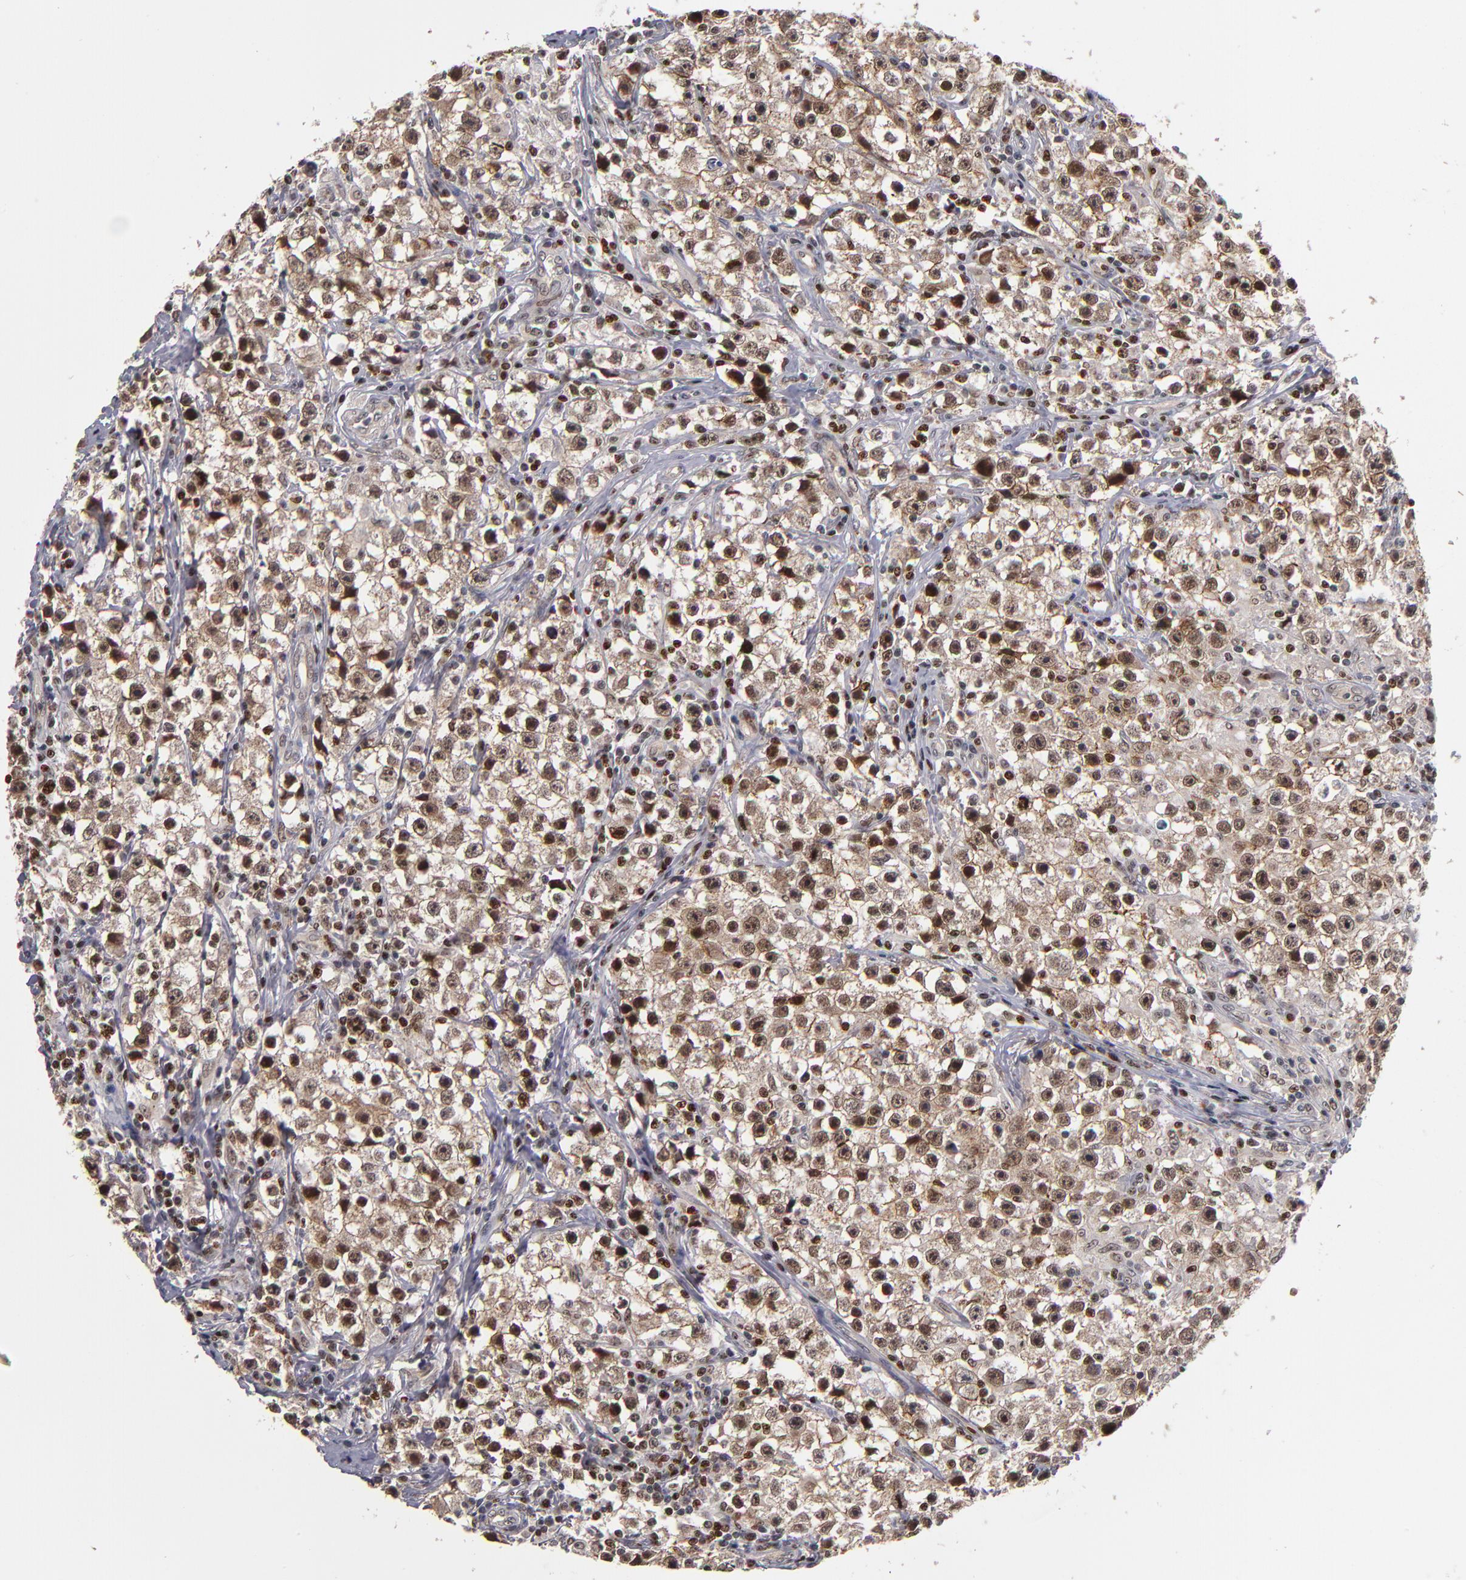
{"staining": {"intensity": "weak", "quantity": ">75%", "location": "nuclear"}, "tissue": "testis cancer", "cell_type": "Tumor cells", "image_type": "cancer", "snomed": [{"axis": "morphology", "description": "Seminoma, NOS"}, {"axis": "topography", "description": "Testis"}], "caption": "Approximately >75% of tumor cells in testis seminoma demonstrate weak nuclear protein staining as visualized by brown immunohistochemical staining.", "gene": "KDM6A", "patient": {"sex": "male", "age": 35}}